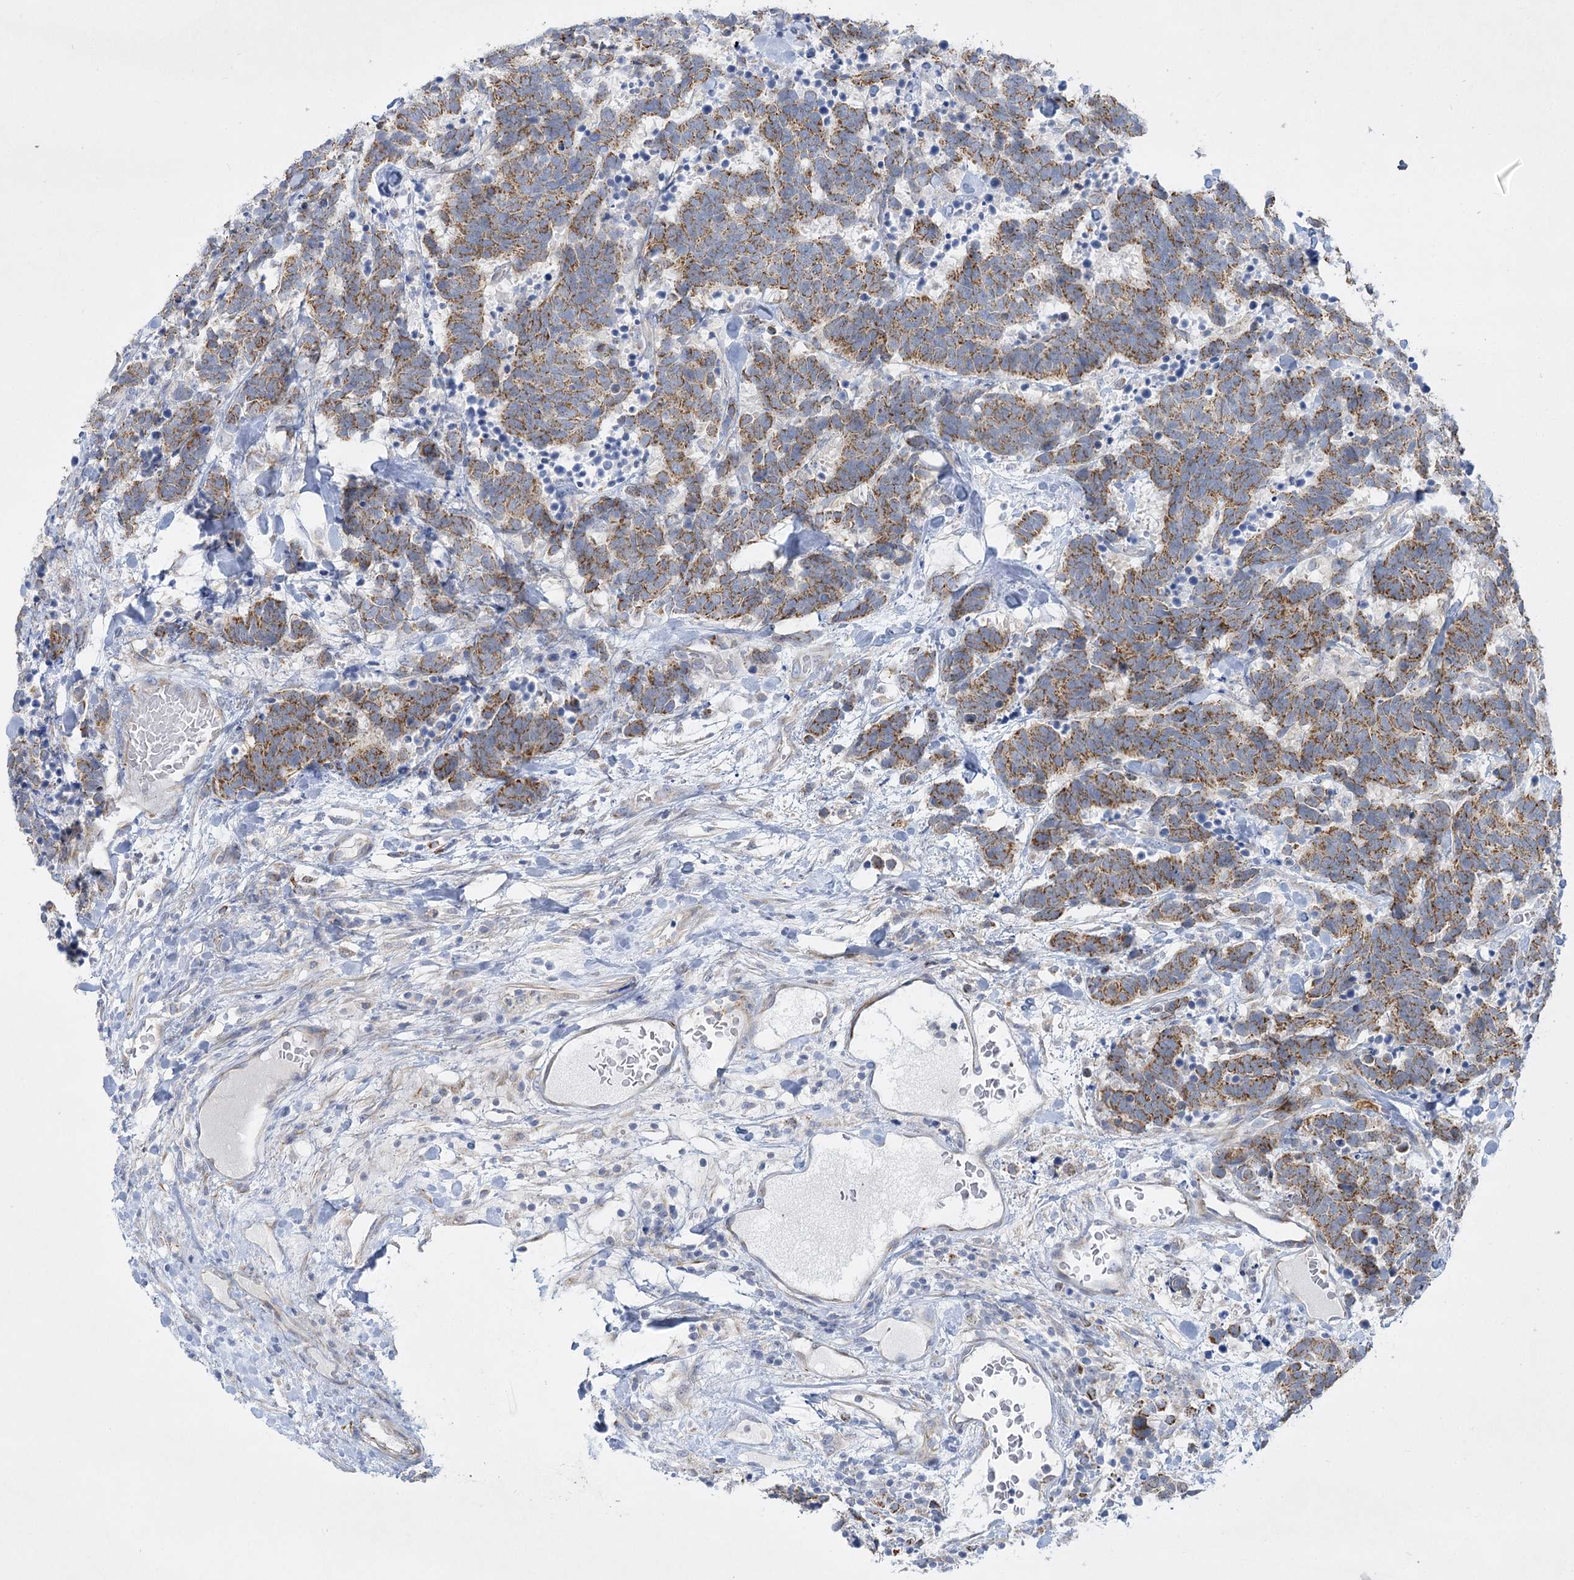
{"staining": {"intensity": "moderate", "quantity": ">75%", "location": "cytoplasmic/membranous"}, "tissue": "carcinoid", "cell_type": "Tumor cells", "image_type": "cancer", "snomed": [{"axis": "morphology", "description": "Carcinoma, NOS"}, {"axis": "morphology", "description": "Carcinoid, malignant, NOS"}, {"axis": "topography", "description": "Urinary bladder"}], "caption": "IHC photomicrograph of neoplastic tissue: human carcinoma stained using IHC shows medium levels of moderate protein expression localized specifically in the cytoplasmic/membranous of tumor cells, appearing as a cytoplasmic/membranous brown color.", "gene": "DHTKD1", "patient": {"sex": "male", "age": 57}}